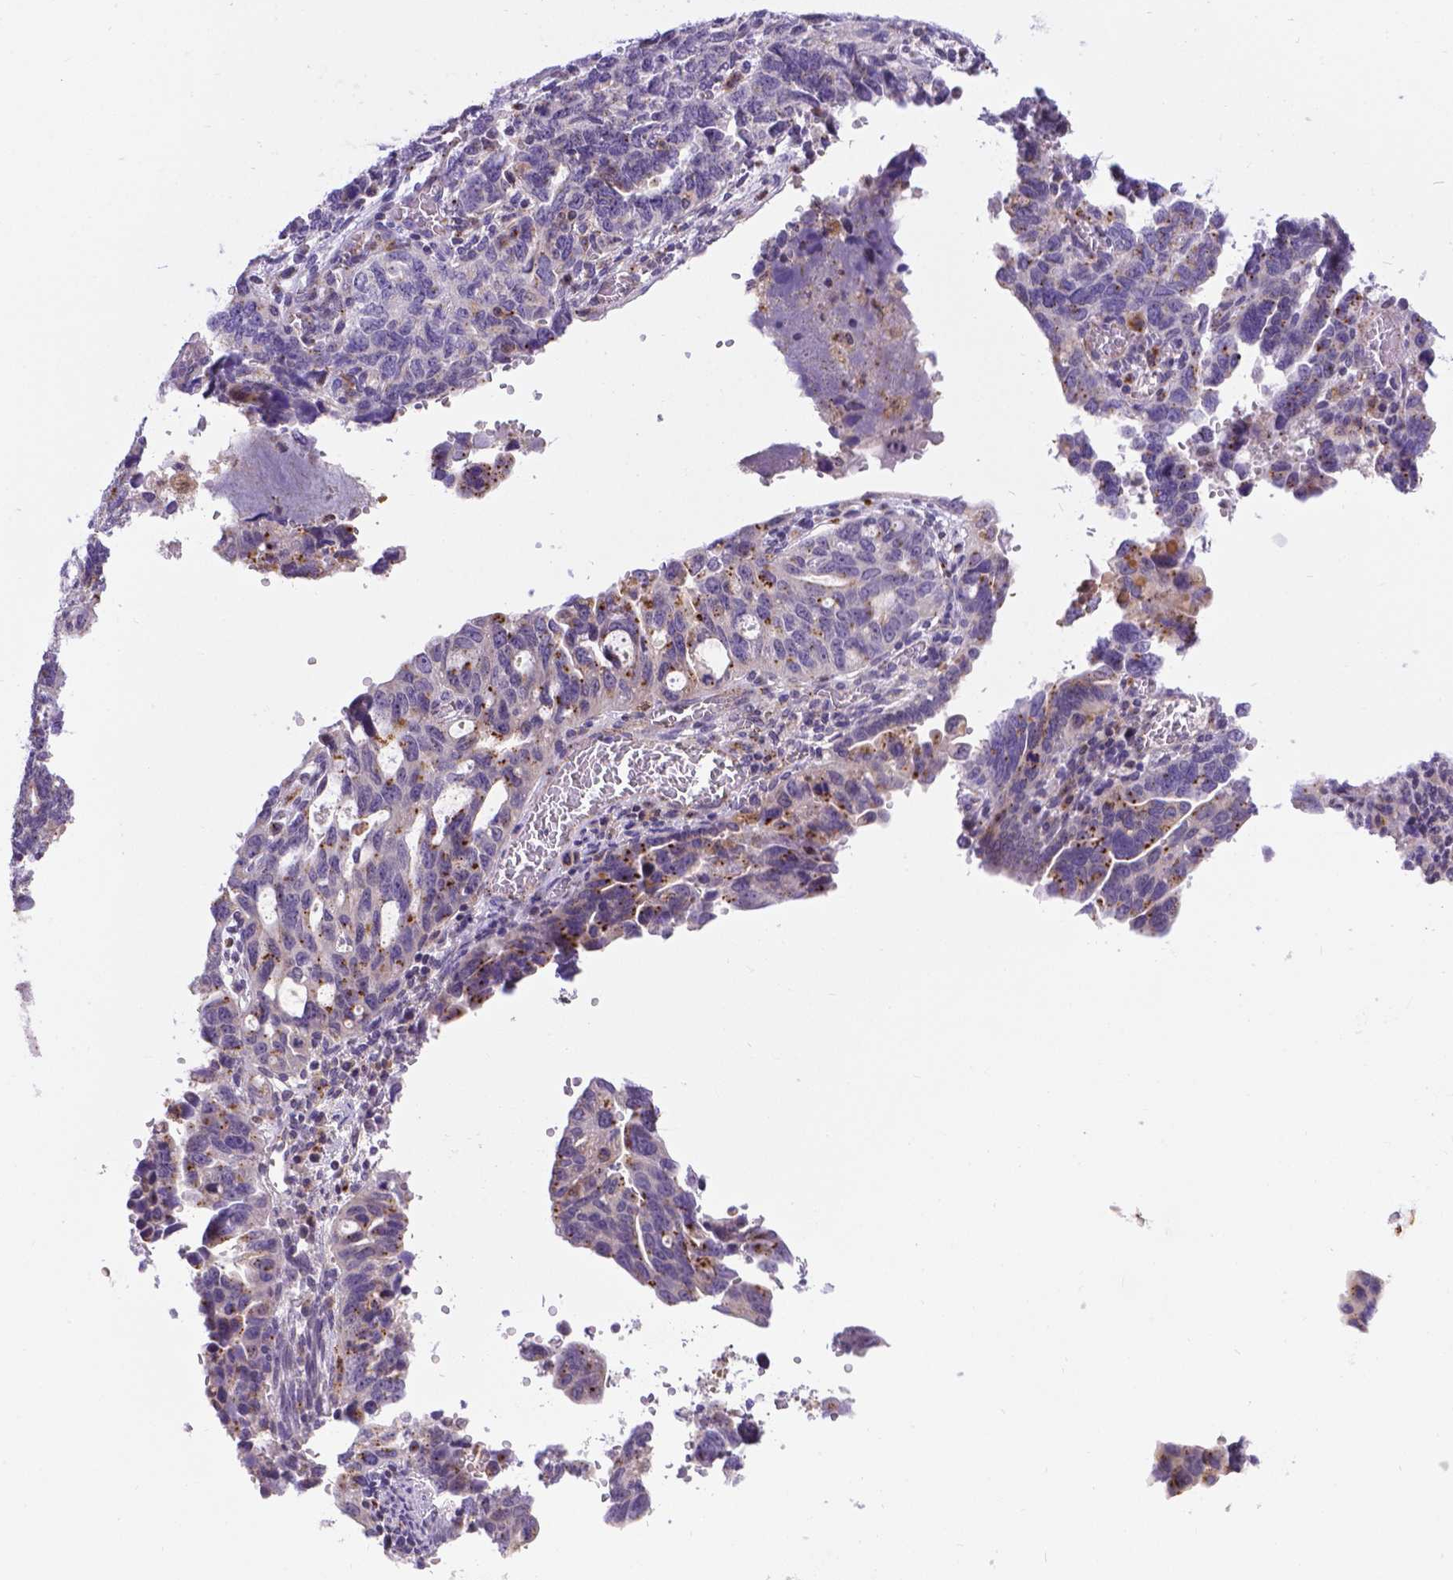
{"staining": {"intensity": "negative", "quantity": "none", "location": "none"}, "tissue": "ovarian cancer", "cell_type": "Tumor cells", "image_type": "cancer", "snomed": [{"axis": "morphology", "description": "Cystadenocarcinoma, serous, NOS"}, {"axis": "topography", "description": "Ovary"}], "caption": "The immunohistochemistry image has no significant expression in tumor cells of ovarian serous cystadenocarcinoma tissue.", "gene": "TM4SF18", "patient": {"sex": "female", "age": 69}}